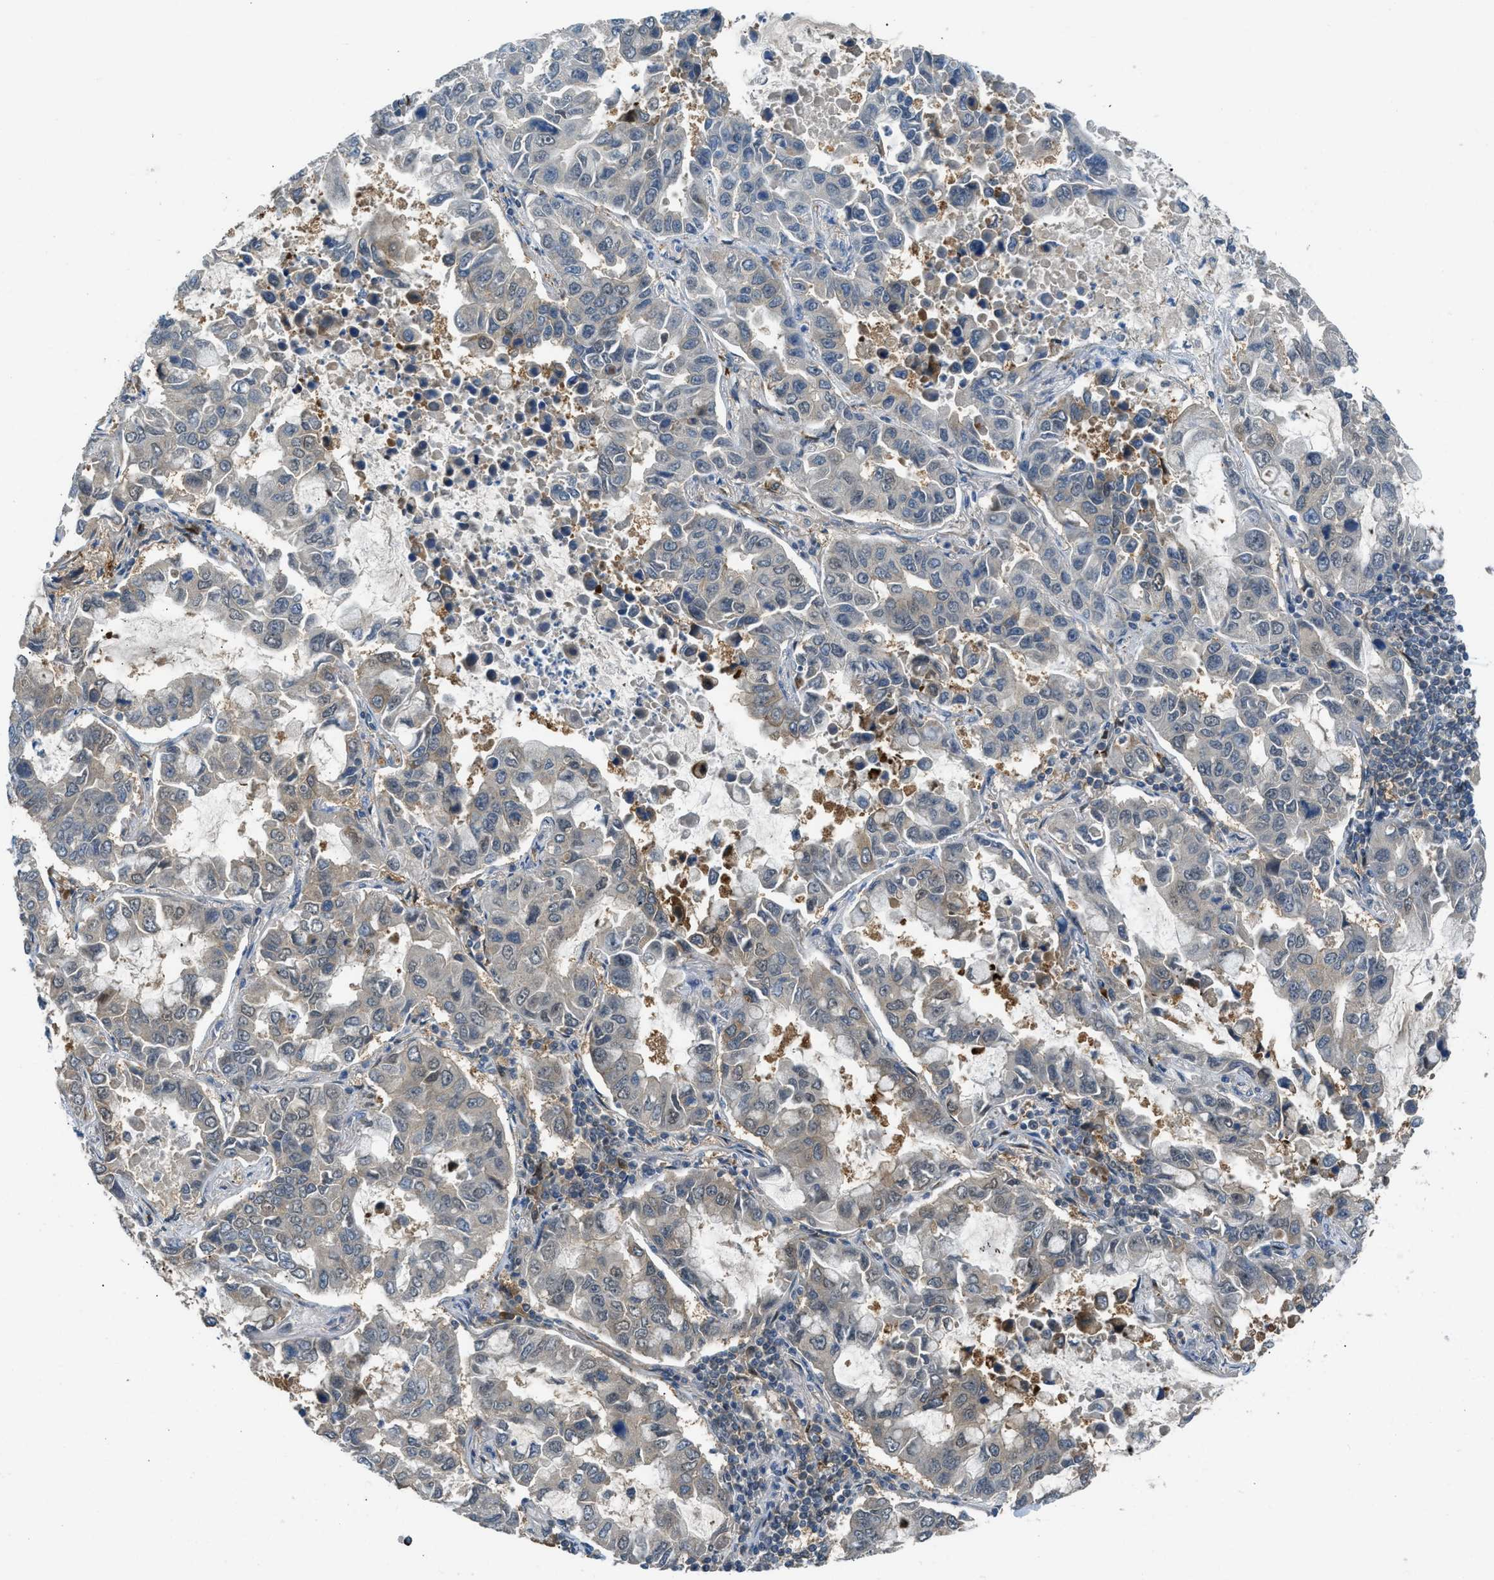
{"staining": {"intensity": "weak", "quantity": "<25%", "location": "cytoplasmic/membranous"}, "tissue": "lung cancer", "cell_type": "Tumor cells", "image_type": "cancer", "snomed": [{"axis": "morphology", "description": "Adenocarcinoma, NOS"}, {"axis": "topography", "description": "Lung"}], "caption": "IHC histopathology image of neoplastic tissue: adenocarcinoma (lung) stained with DAB reveals no significant protein staining in tumor cells.", "gene": "SESN2", "patient": {"sex": "male", "age": 64}}